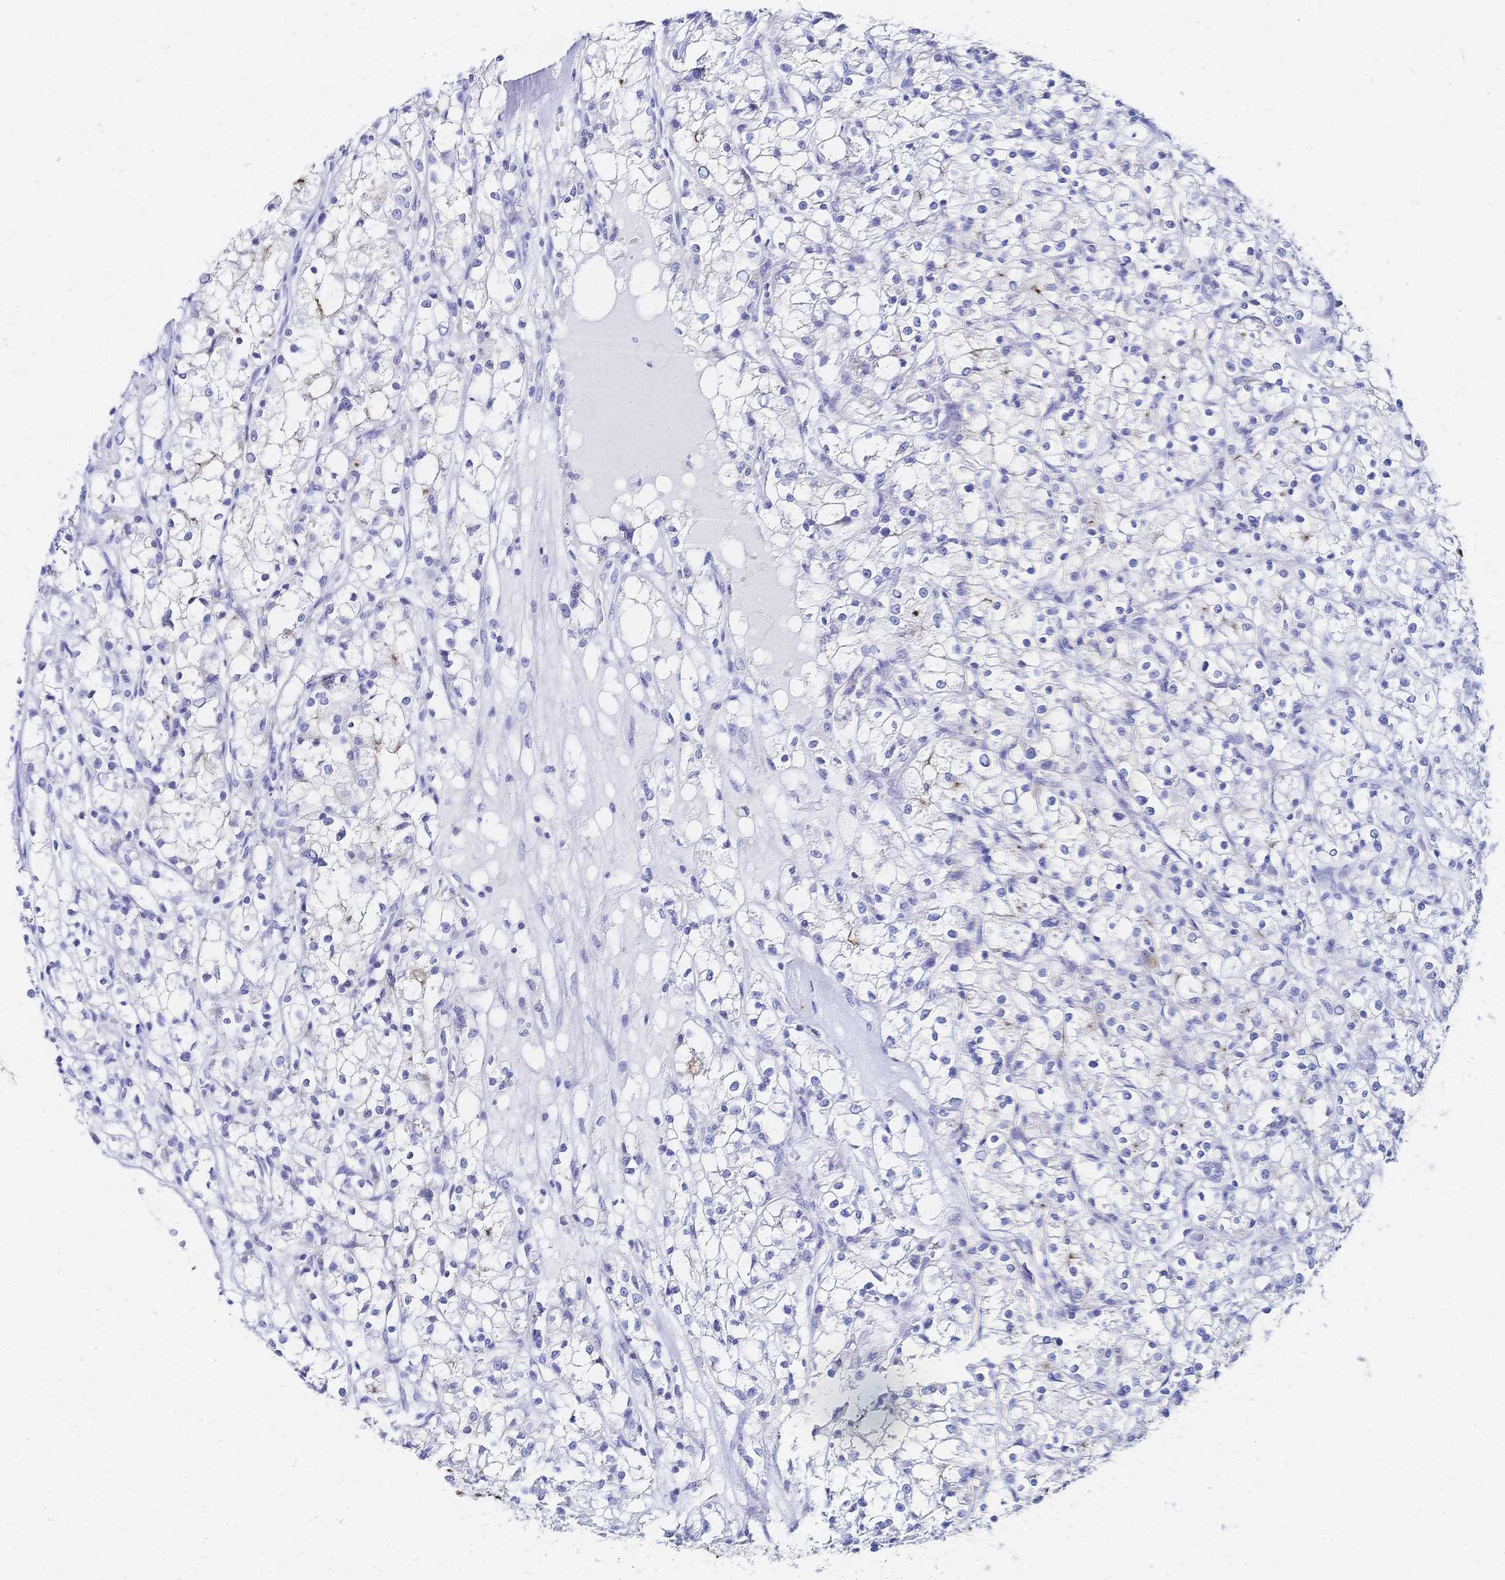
{"staining": {"intensity": "negative", "quantity": "none", "location": "none"}, "tissue": "renal cancer", "cell_type": "Tumor cells", "image_type": "cancer", "snomed": [{"axis": "morphology", "description": "Adenocarcinoma, NOS"}, {"axis": "topography", "description": "Kidney"}], "caption": "IHC micrograph of neoplastic tissue: renal cancer stained with DAB (3,3'-diaminobenzidine) demonstrates no significant protein expression in tumor cells. The staining is performed using DAB brown chromogen with nuclei counter-stained in using hematoxylin.", "gene": "SLC5A1", "patient": {"sex": "female", "age": 59}}